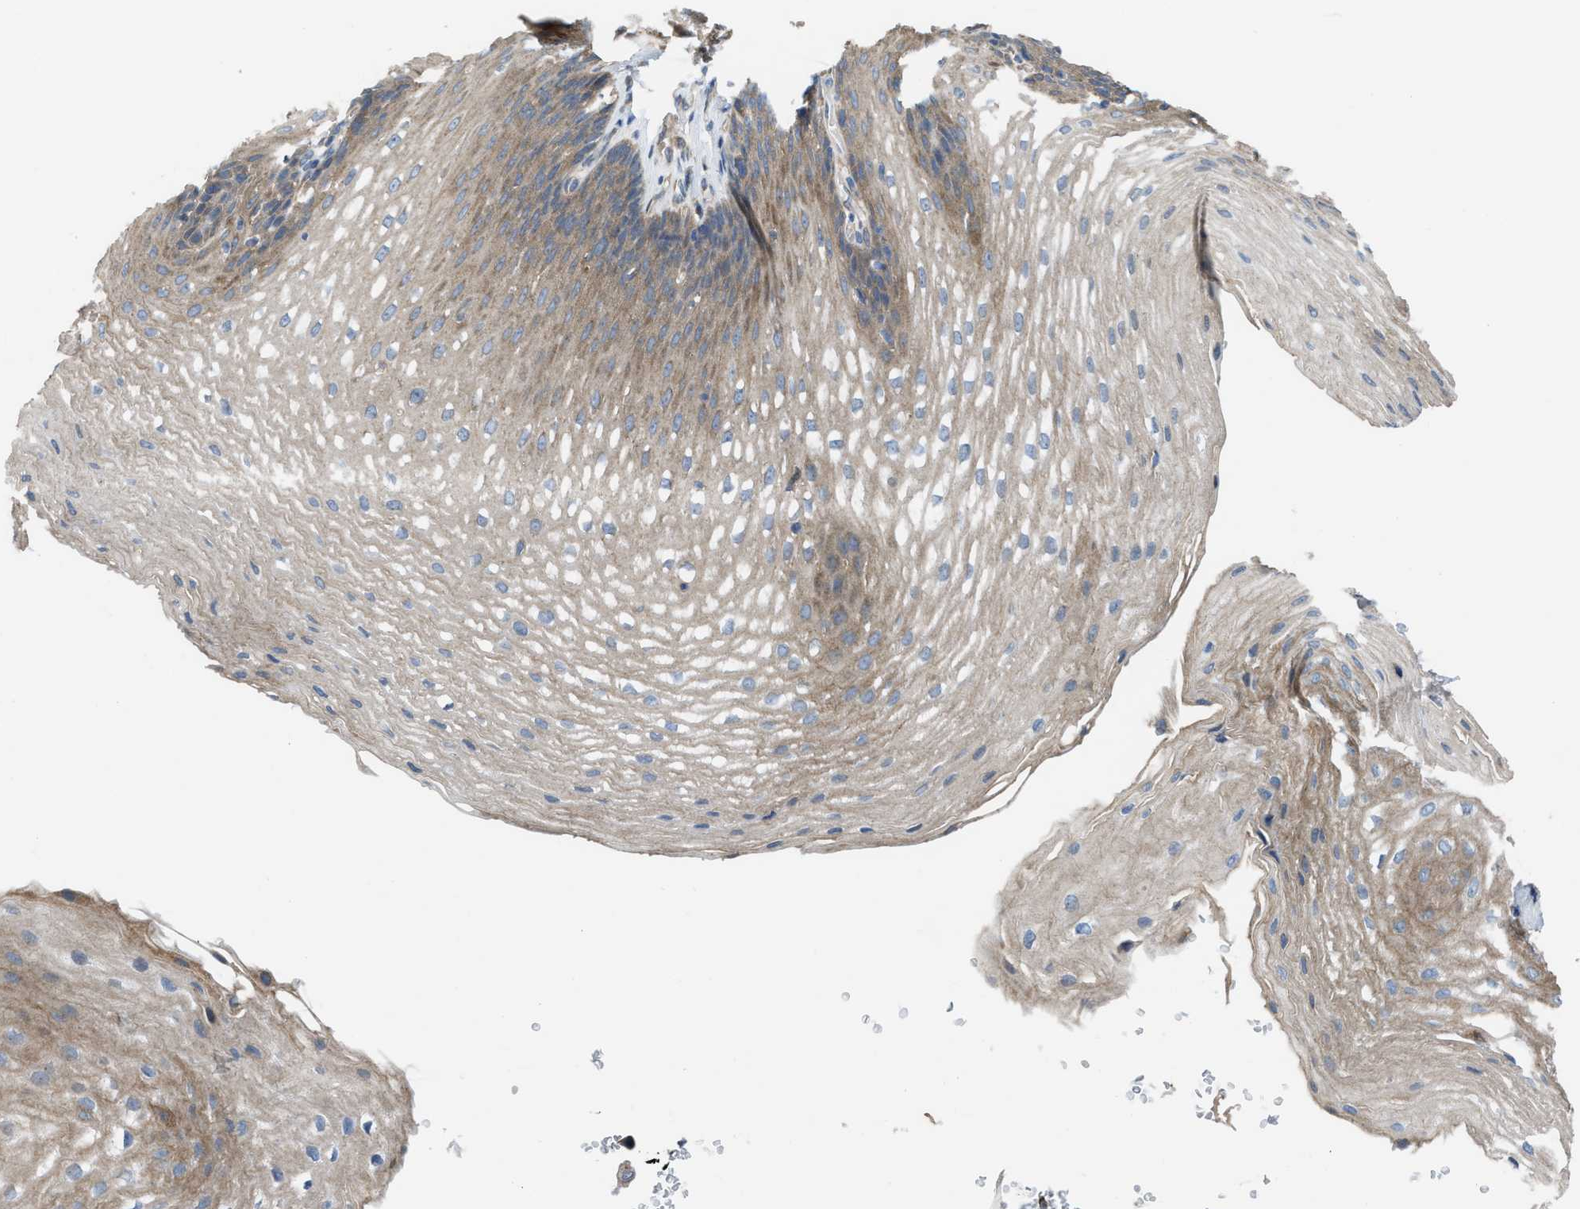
{"staining": {"intensity": "moderate", "quantity": ">75%", "location": "cytoplasmic/membranous"}, "tissue": "esophagus", "cell_type": "Squamous epithelial cells", "image_type": "normal", "snomed": [{"axis": "morphology", "description": "Normal tissue, NOS"}, {"axis": "topography", "description": "Esophagus"}], "caption": "Approximately >75% of squamous epithelial cells in benign esophagus display moderate cytoplasmic/membranous protein positivity as visualized by brown immunohistochemical staining.", "gene": "MYO18A", "patient": {"sex": "male", "age": 48}}